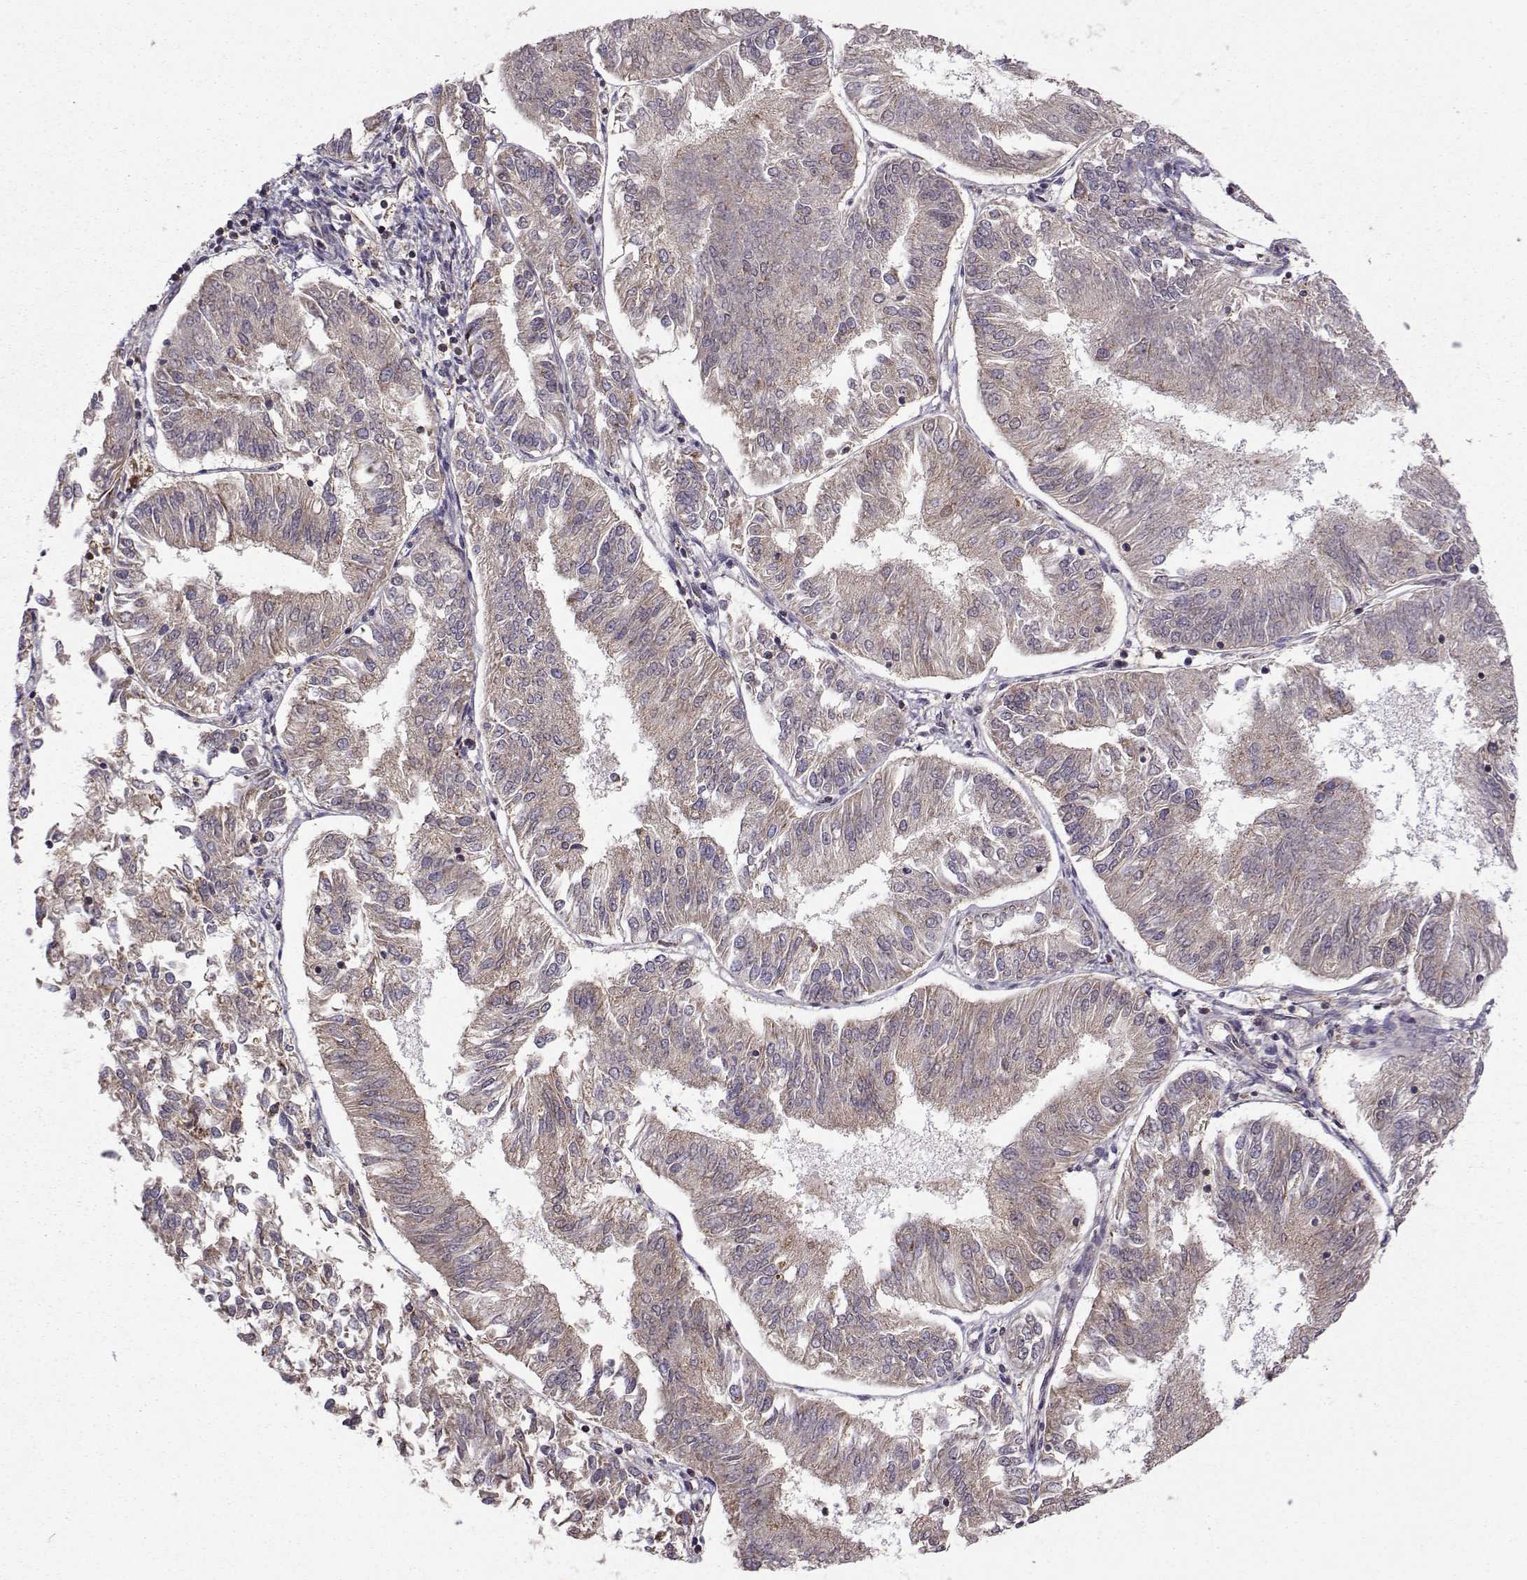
{"staining": {"intensity": "weak", "quantity": ">75%", "location": "cytoplasmic/membranous"}, "tissue": "endometrial cancer", "cell_type": "Tumor cells", "image_type": "cancer", "snomed": [{"axis": "morphology", "description": "Adenocarcinoma, NOS"}, {"axis": "topography", "description": "Endometrium"}], "caption": "Protein expression analysis of human endometrial cancer (adenocarcinoma) reveals weak cytoplasmic/membranous staining in approximately >75% of tumor cells.", "gene": "NECAB3", "patient": {"sex": "female", "age": 58}}